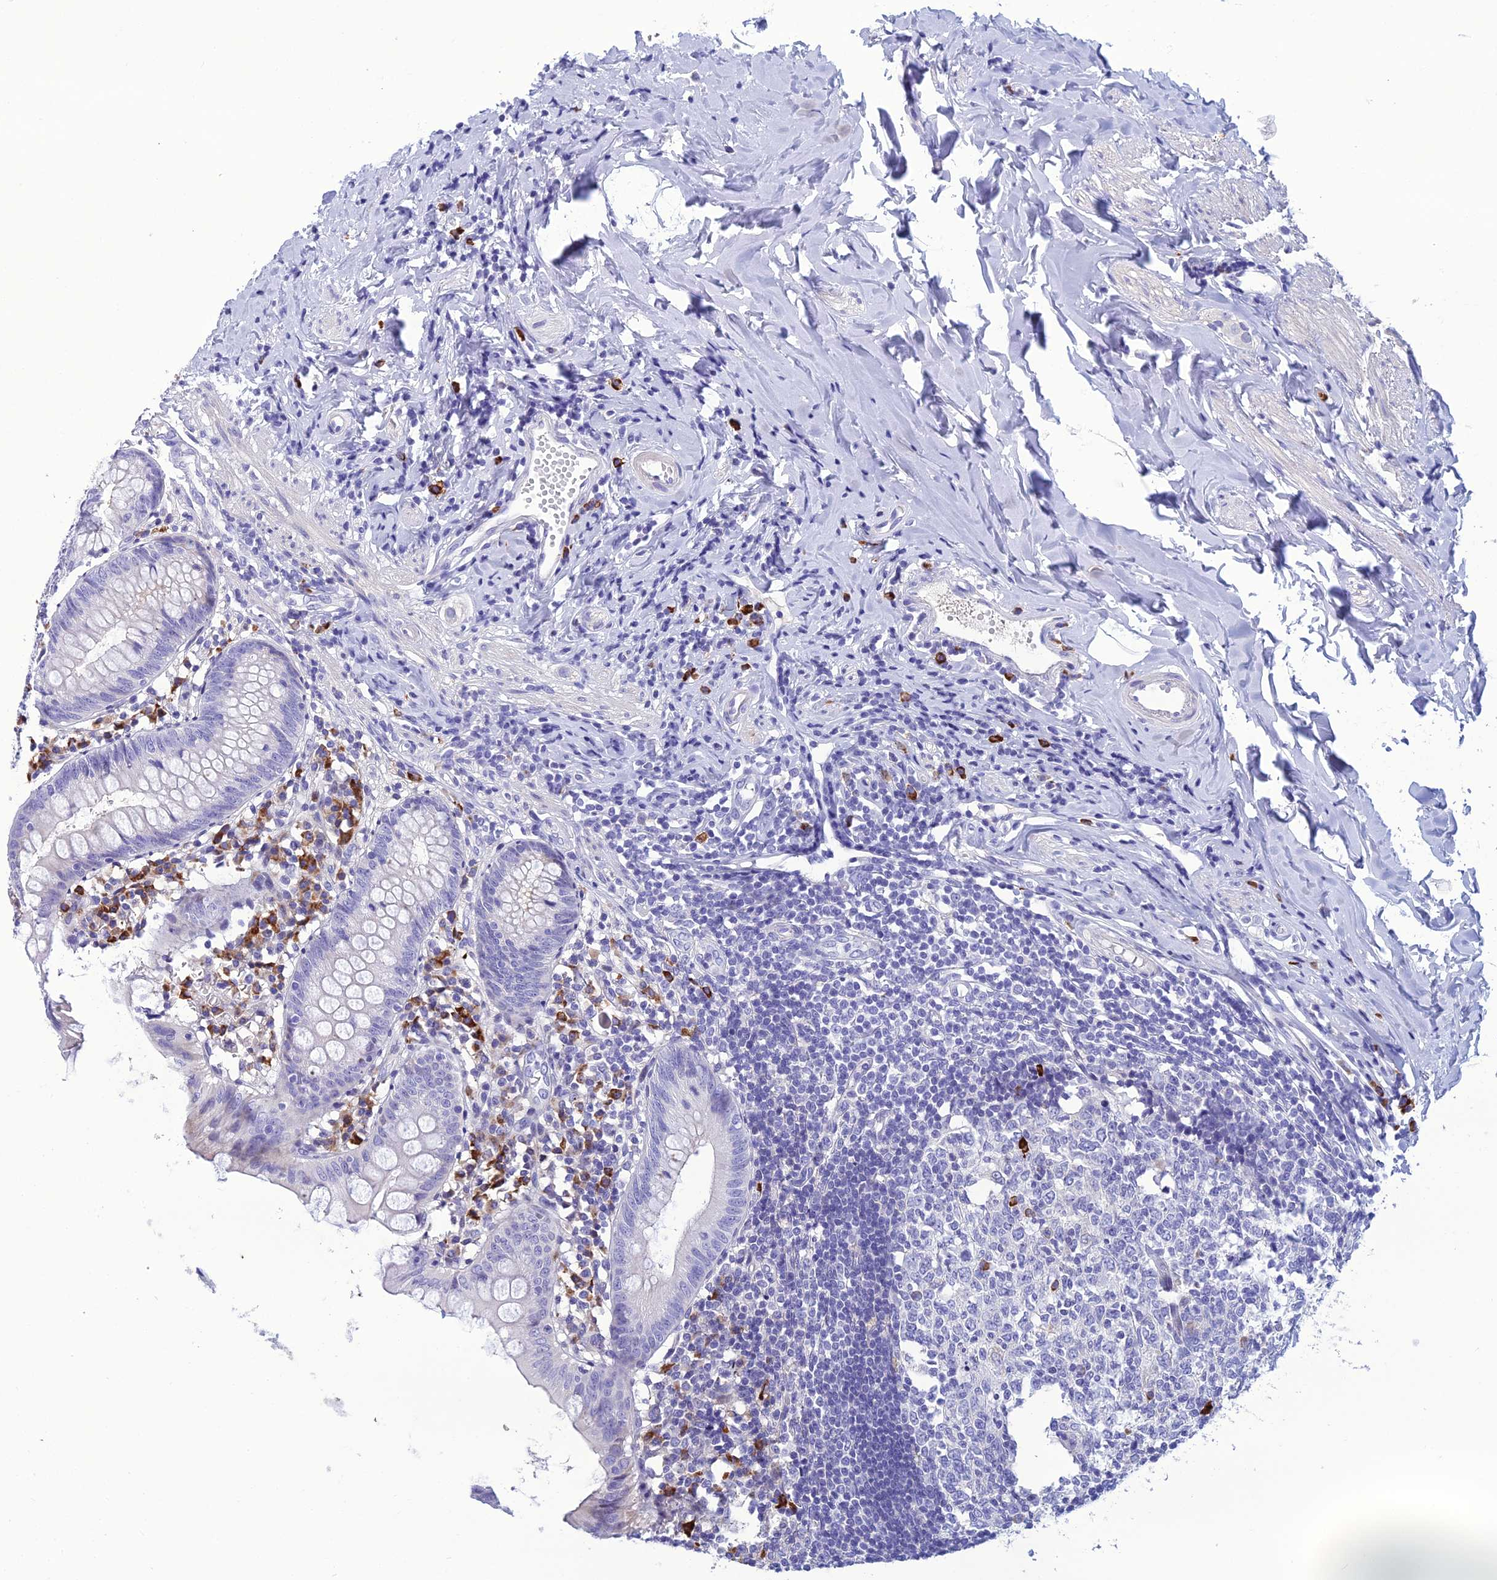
{"staining": {"intensity": "negative", "quantity": "none", "location": "none"}, "tissue": "appendix", "cell_type": "Glandular cells", "image_type": "normal", "snomed": [{"axis": "morphology", "description": "Normal tissue, NOS"}, {"axis": "topography", "description": "Appendix"}], "caption": "Immunohistochemical staining of unremarkable human appendix shows no significant positivity in glandular cells.", "gene": "CRB2", "patient": {"sex": "female", "age": 54}}